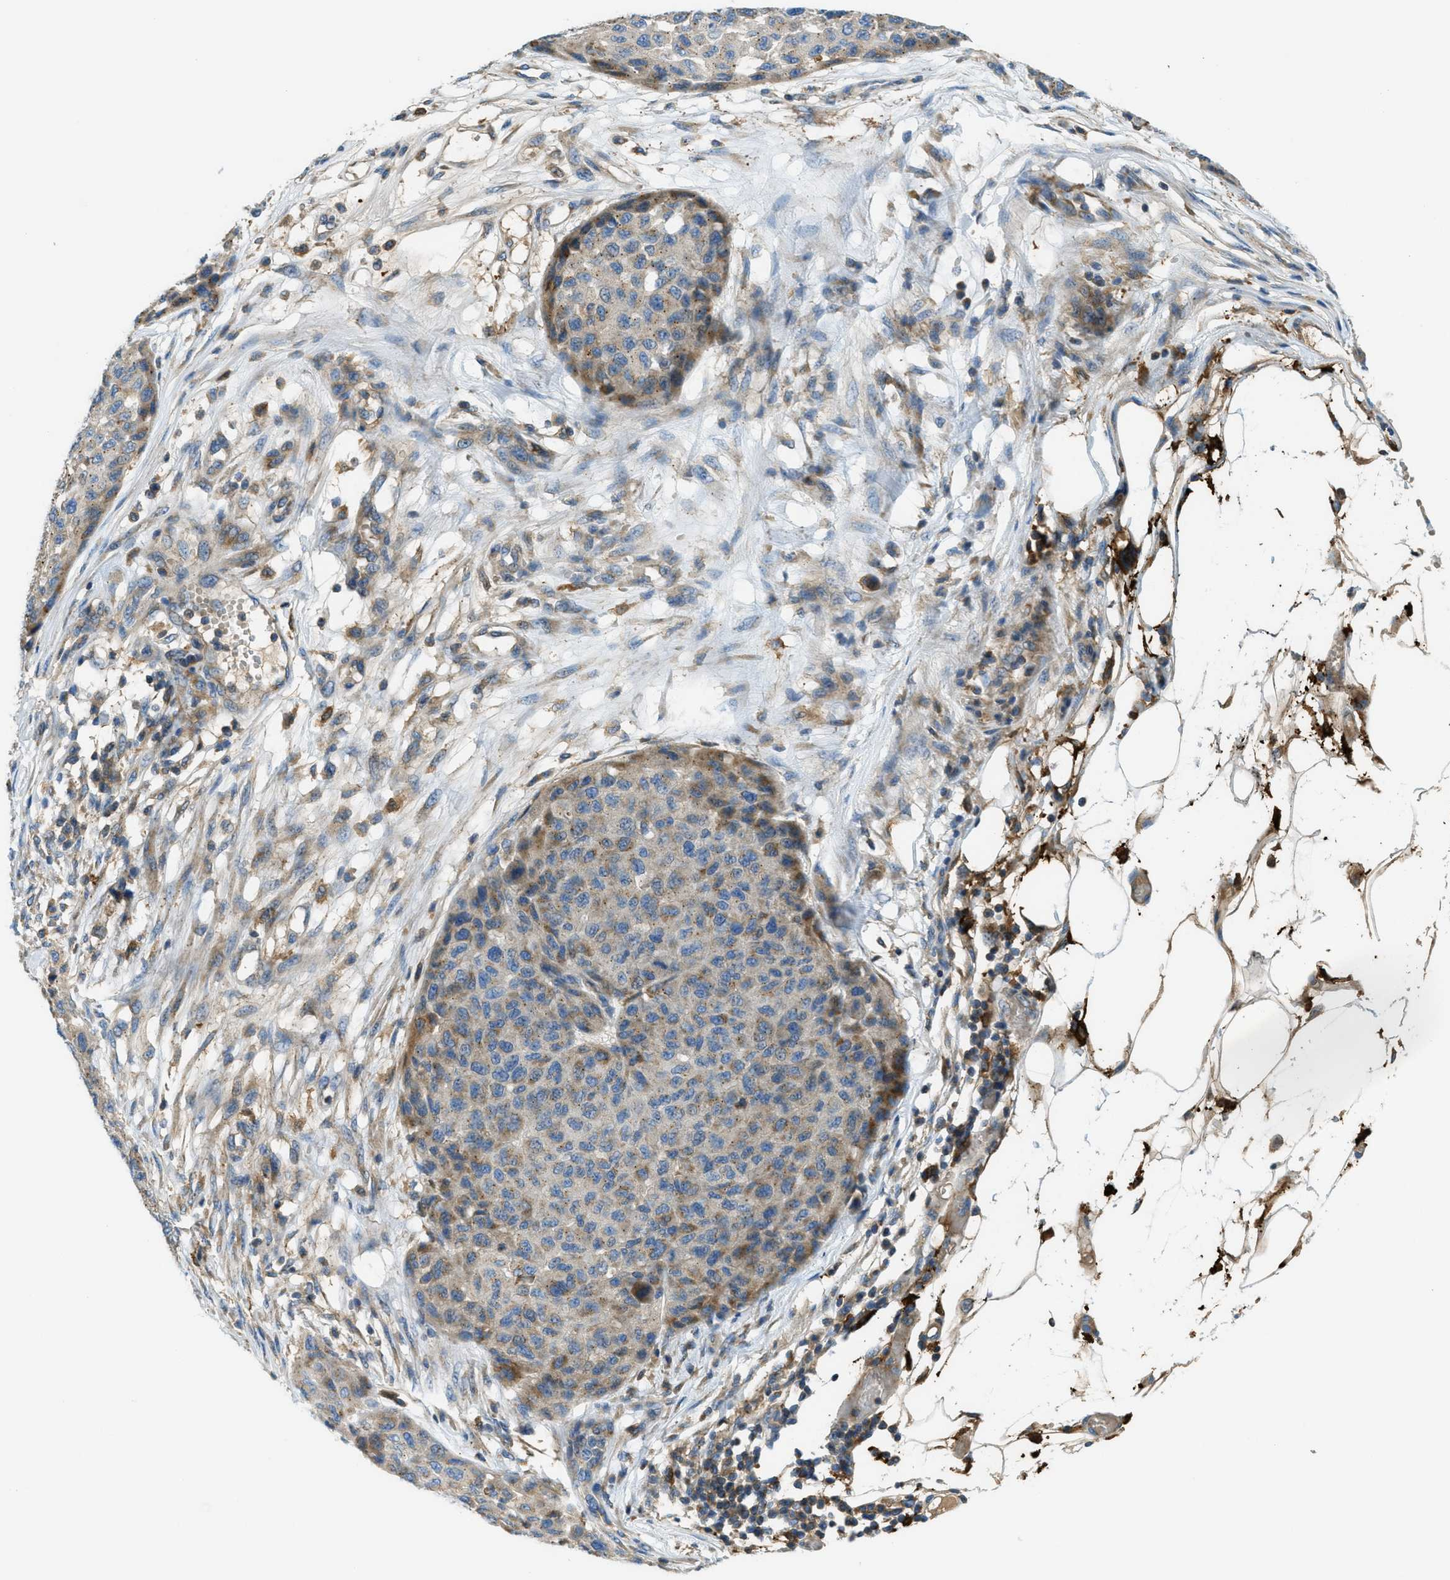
{"staining": {"intensity": "weak", "quantity": "25%-75%", "location": "cytoplasmic/membranous"}, "tissue": "melanoma", "cell_type": "Tumor cells", "image_type": "cancer", "snomed": [{"axis": "morphology", "description": "Normal tissue, NOS"}, {"axis": "morphology", "description": "Malignant melanoma, NOS"}, {"axis": "topography", "description": "Skin"}], "caption": "There is low levels of weak cytoplasmic/membranous expression in tumor cells of malignant melanoma, as demonstrated by immunohistochemical staining (brown color).", "gene": "RFFL", "patient": {"sex": "male", "age": 62}}